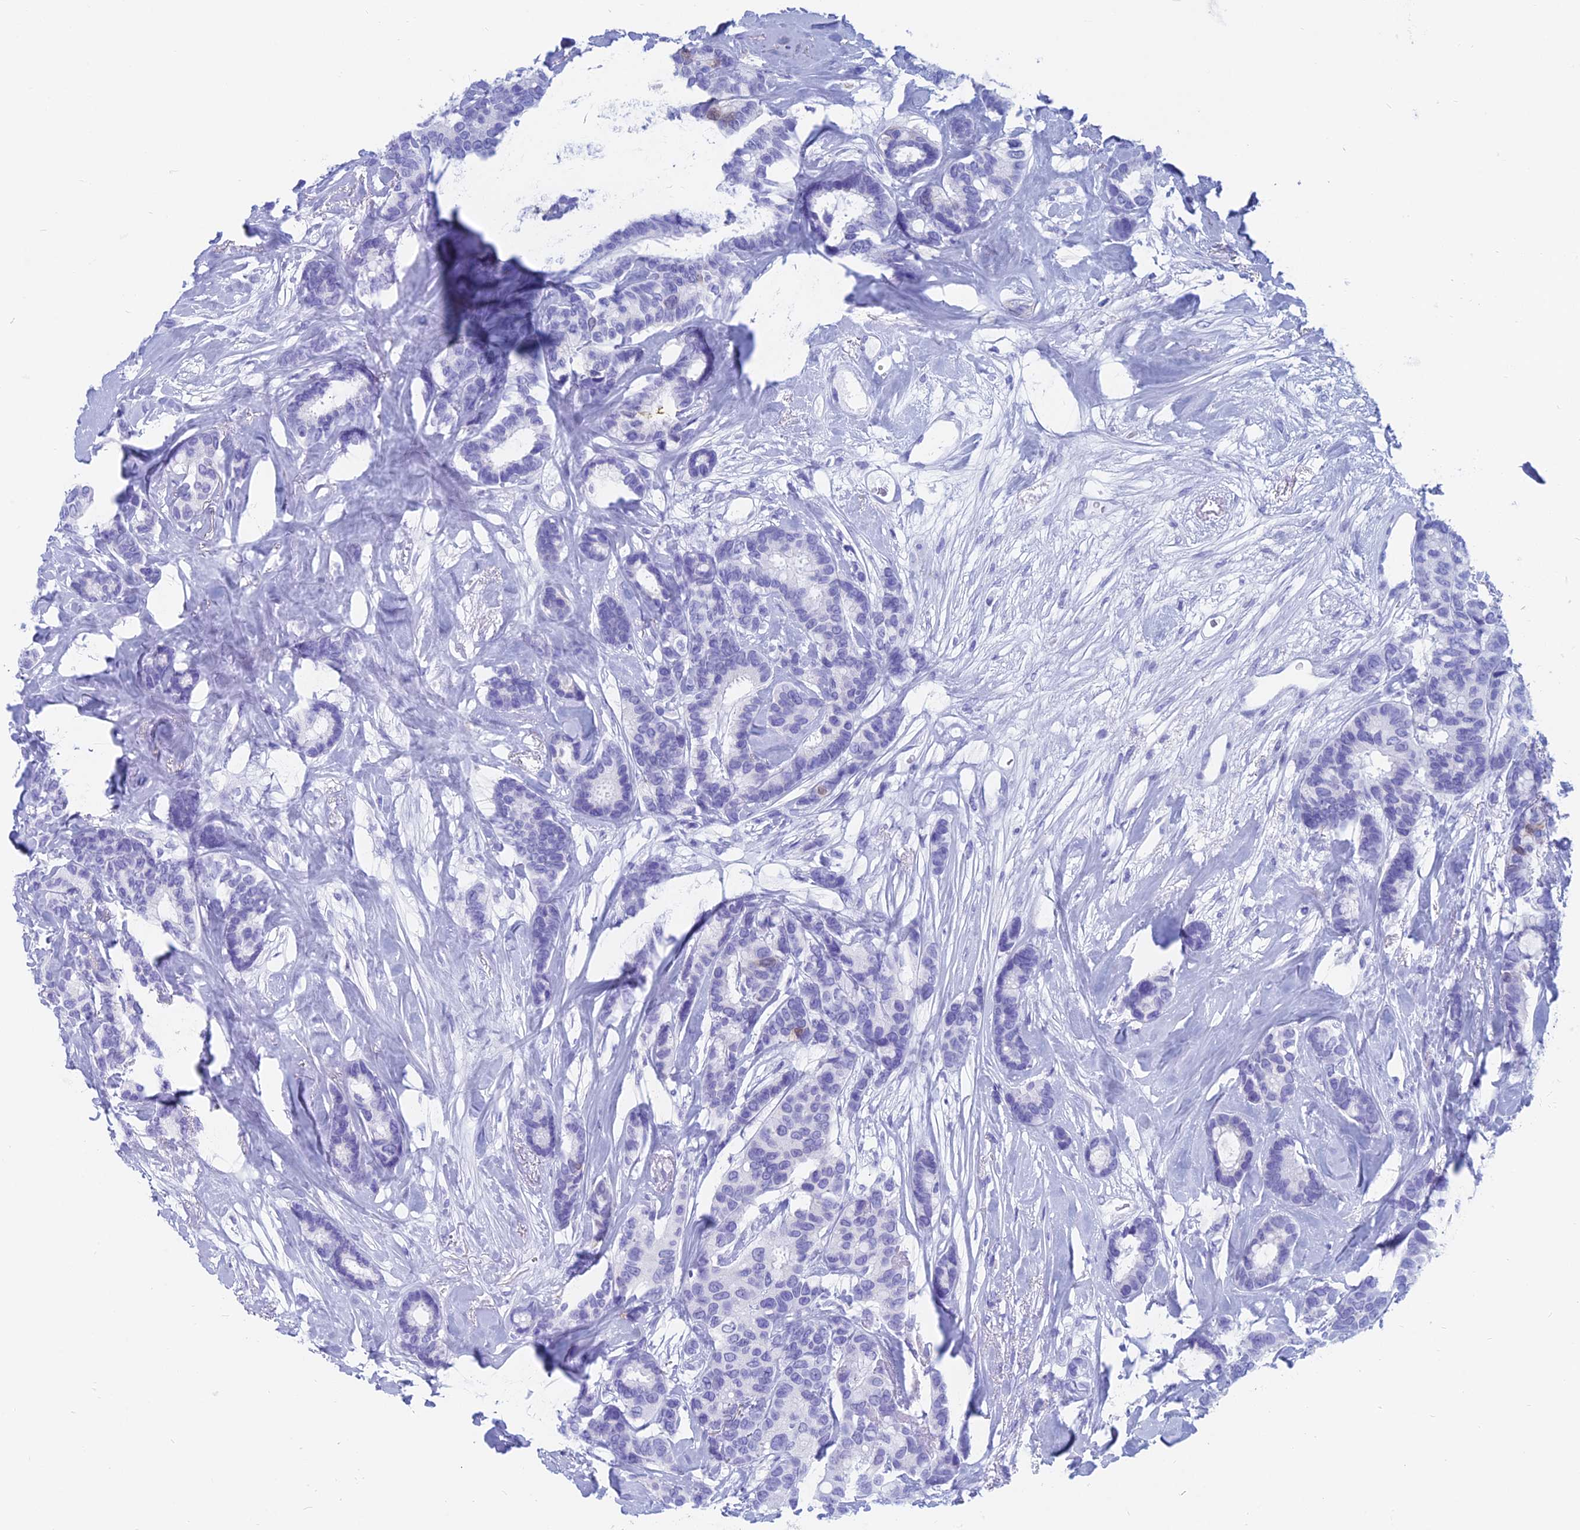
{"staining": {"intensity": "negative", "quantity": "none", "location": "none"}, "tissue": "breast cancer", "cell_type": "Tumor cells", "image_type": "cancer", "snomed": [{"axis": "morphology", "description": "Duct carcinoma"}, {"axis": "topography", "description": "Breast"}], "caption": "Protein analysis of breast cancer (intraductal carcinoma) exhibits no significant staining in tumor cells.", "gene": "CAPS", "patient": {"sex": "female", "age": 87}}